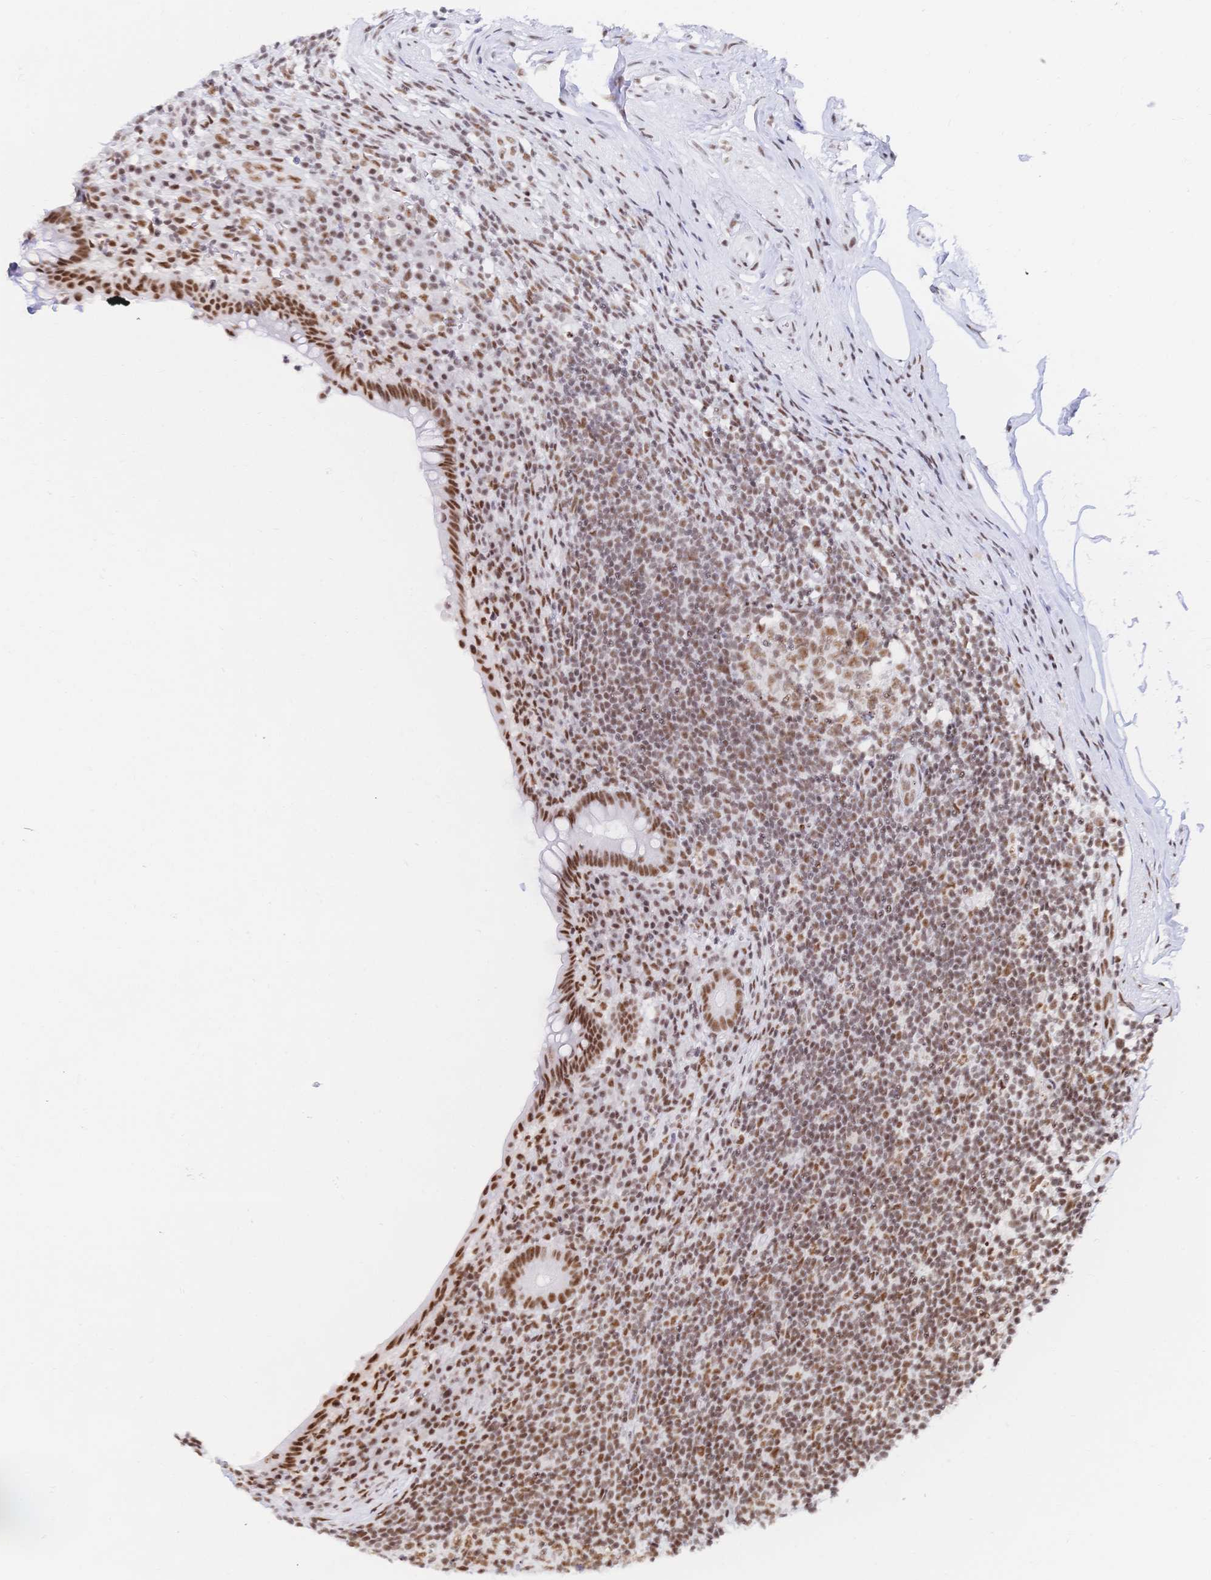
{"staining": {"intensity": "strong", "quantity": ">75%", "location": "nuclear"}, "tissue": "appendix", "cell_type": "Glandular cells", "image_type": "normal", "snomed": [{"axis": "morphology", "description": "Normal tissue, NOS"}, {"axis": "topography", "description": "Appendix"}], "caption": "Benign appendix shows strong nuclear positivity in about >75% of glandular cells.", "gene": "SRSF1", "patient": {"sex": "female", "age": 56}}